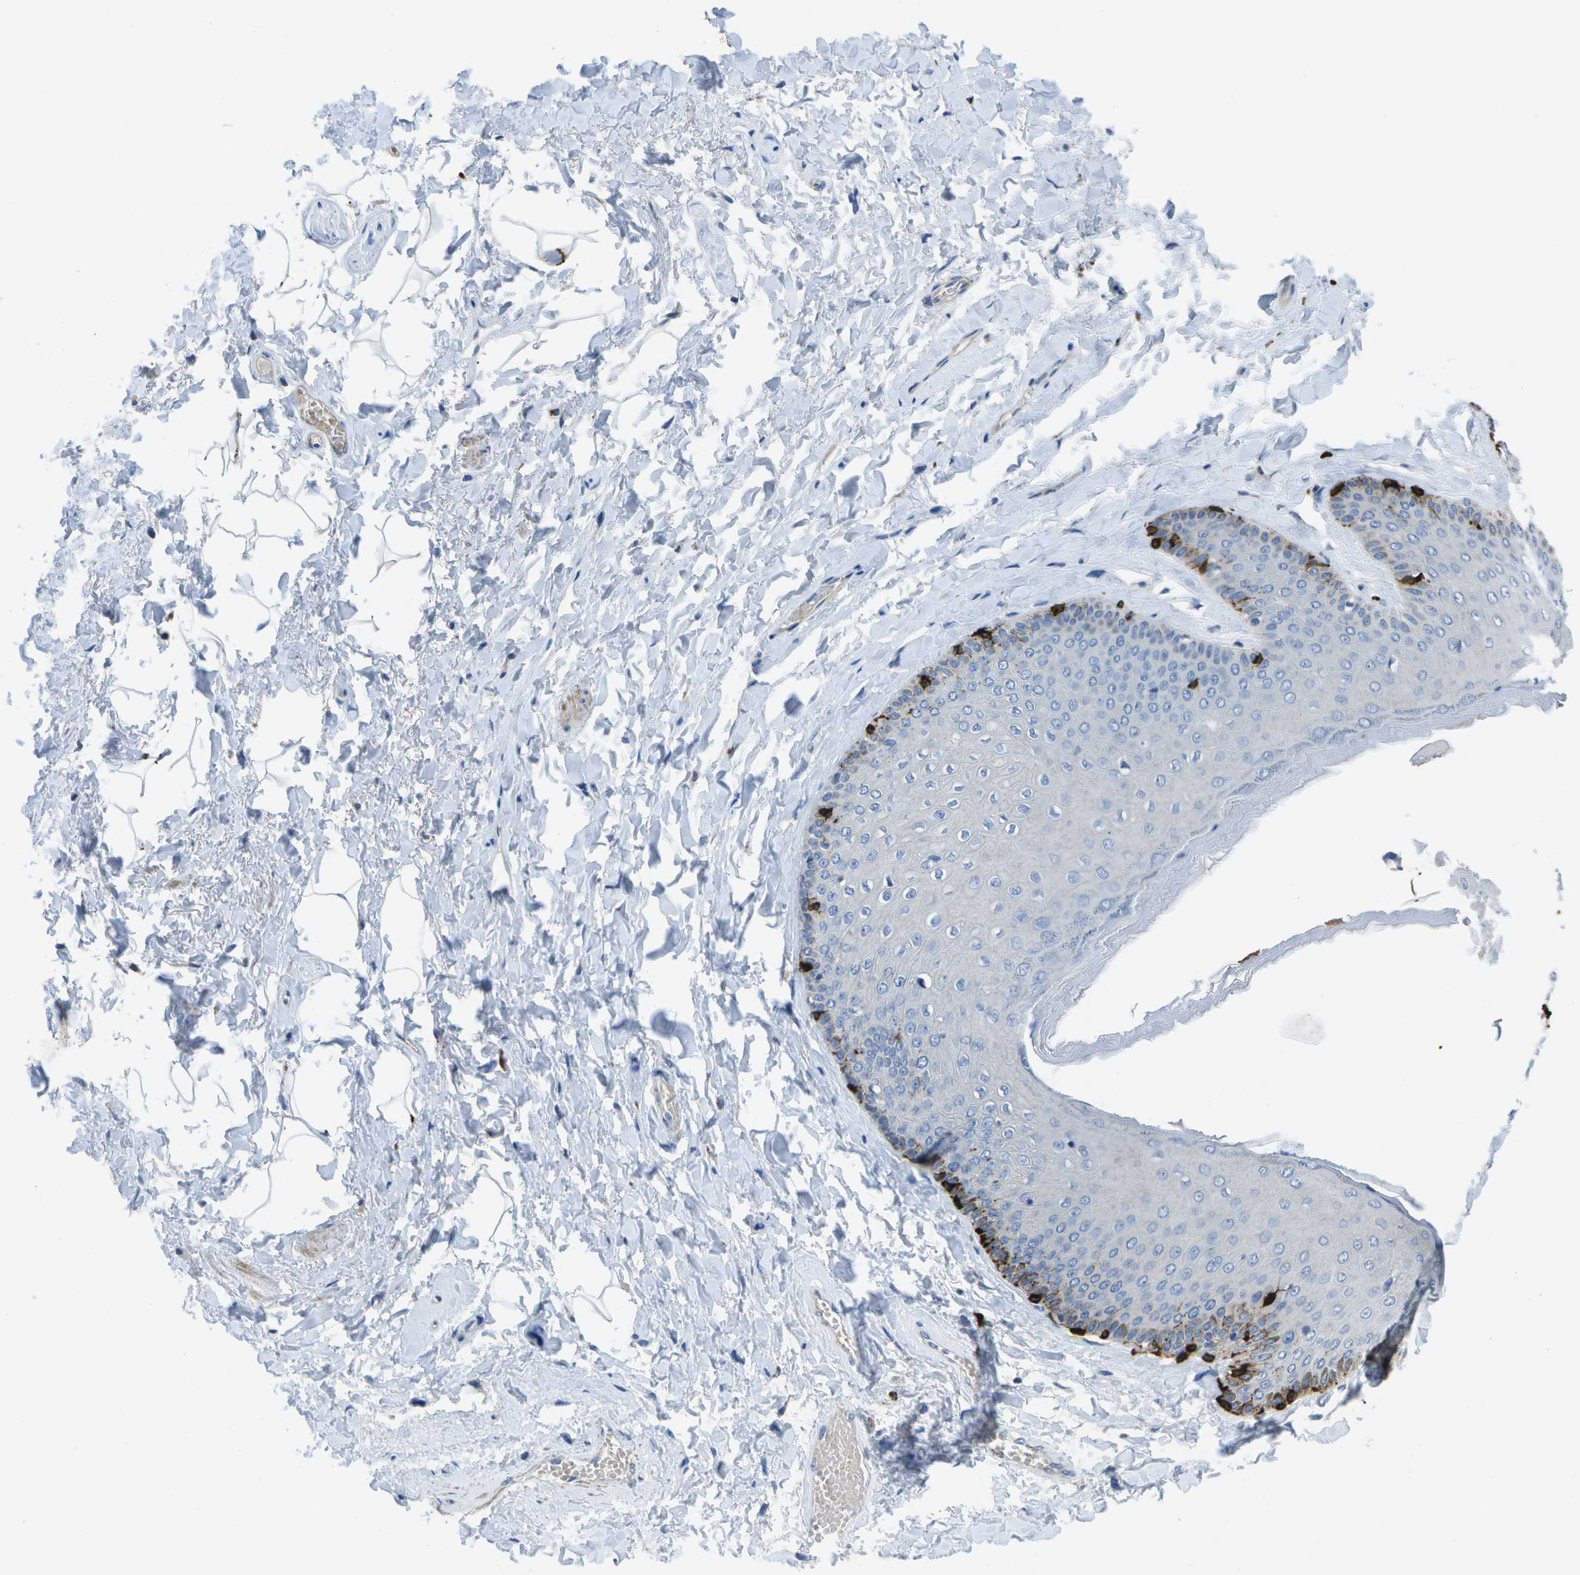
{"staining": {"intensity": "strong", "quantity": "<25%", "location": "cytoplasmic/membranous"}, "tissue": "skin", "cell_type": "Epidermal cells", "image_type": "normal", "snomed": [{"axis": "morphology", "description": "Normal tissue, NOS"}, {"axis": "topography", "description": "Anal"}], "caption": "IHC staining of unremarkable skin, which demonstrates medium levels of strong cytoplasmic/membranous expression in approximately <25% of epidermal cells indicating strong cytoplasmic/membranous protein expression. The staining was performed using DAB (brown) for protein detection and nuclei were counterstained in hematoxylin (blue).", "gene": "DCT", "patient": {"sex": "male", "age": 69}}